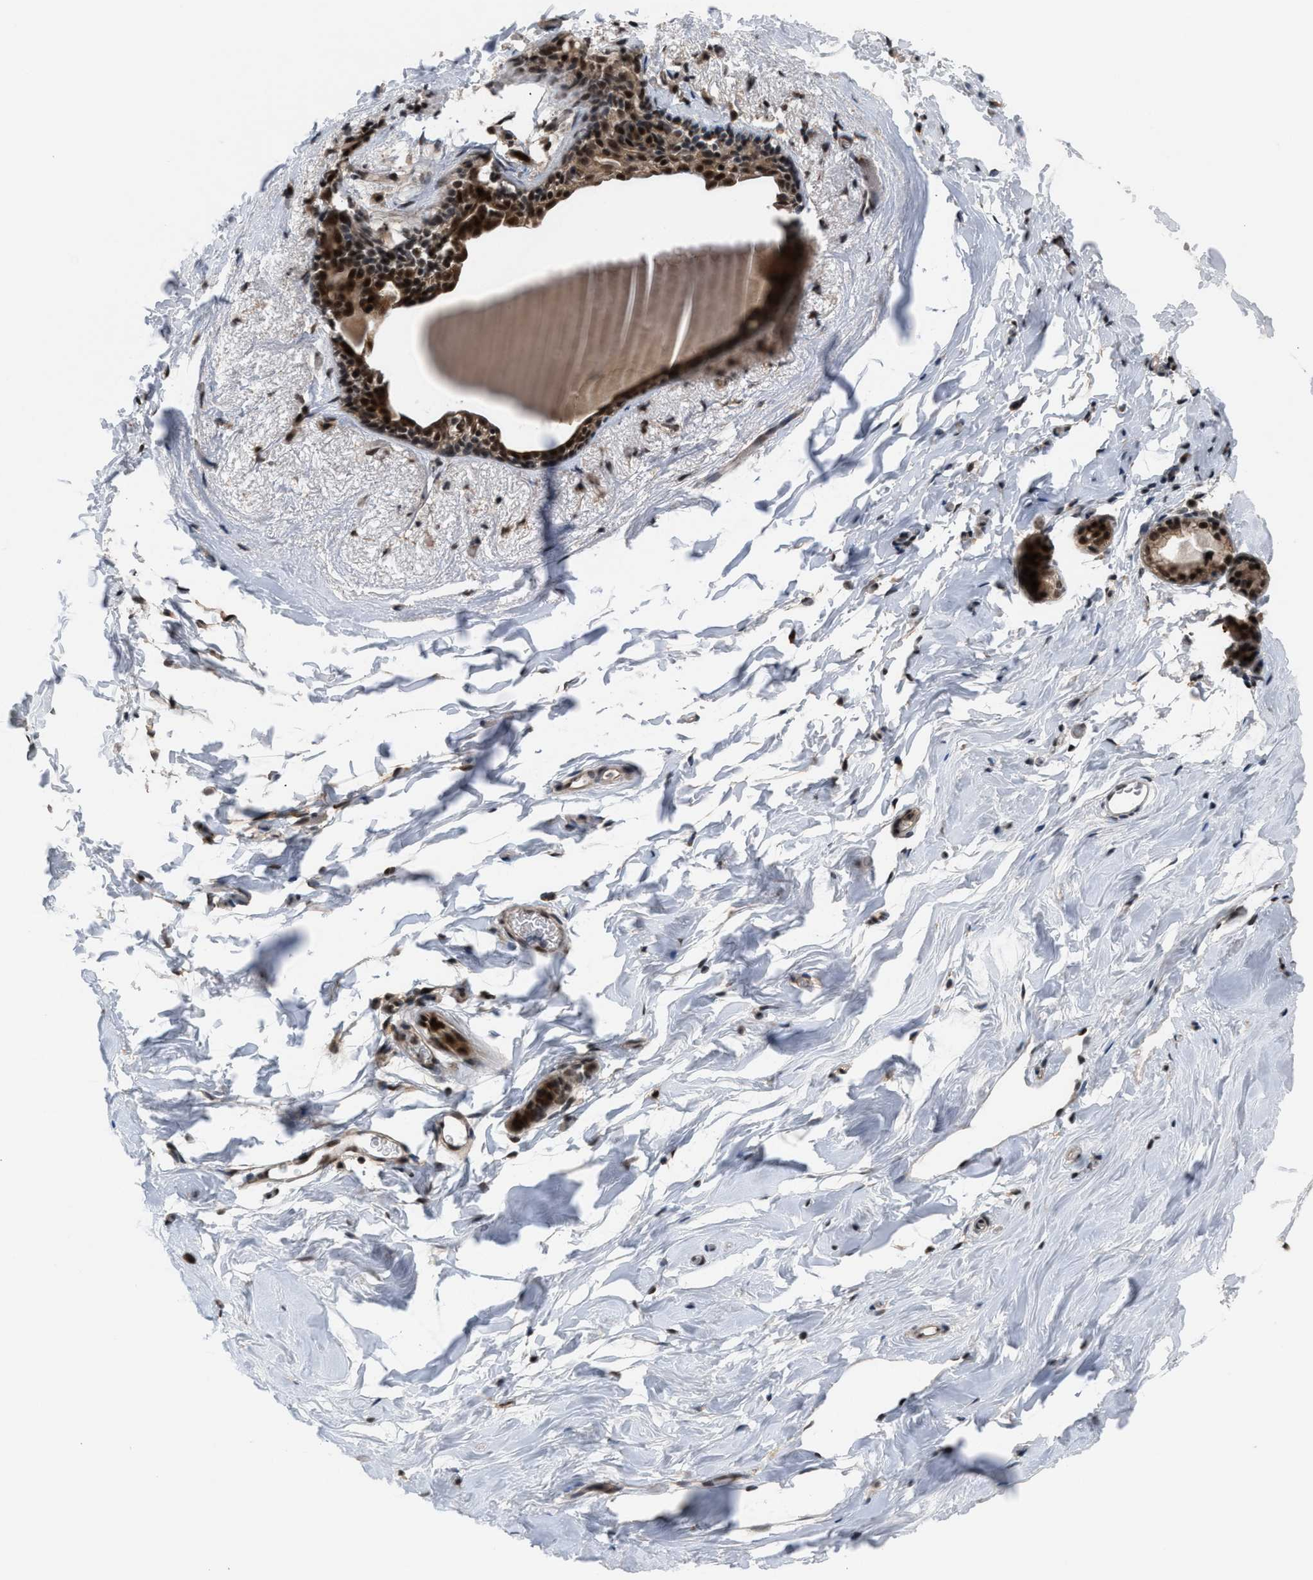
{"staining": {"intensity": "strong", "quantity": ">75%", "location": "cytoplasmic/membranous,nuclear"}, "tissue": "breast", "cell_type": "Glandular cells", "image_type": "normal", "snomed": [{"axis": "morphology", "description": "Normal tissue, NOS"}, {"axis": "topography", "description": "Breast"}], "caption": "The micrograph exhibits staining of benign breast, revealing strong cytoplasmic/membranous,nuclear protein positivity (brown color) within glandular cells.", "gene": "PRPF4", "patient": {"sex": "female", "age": 62}}